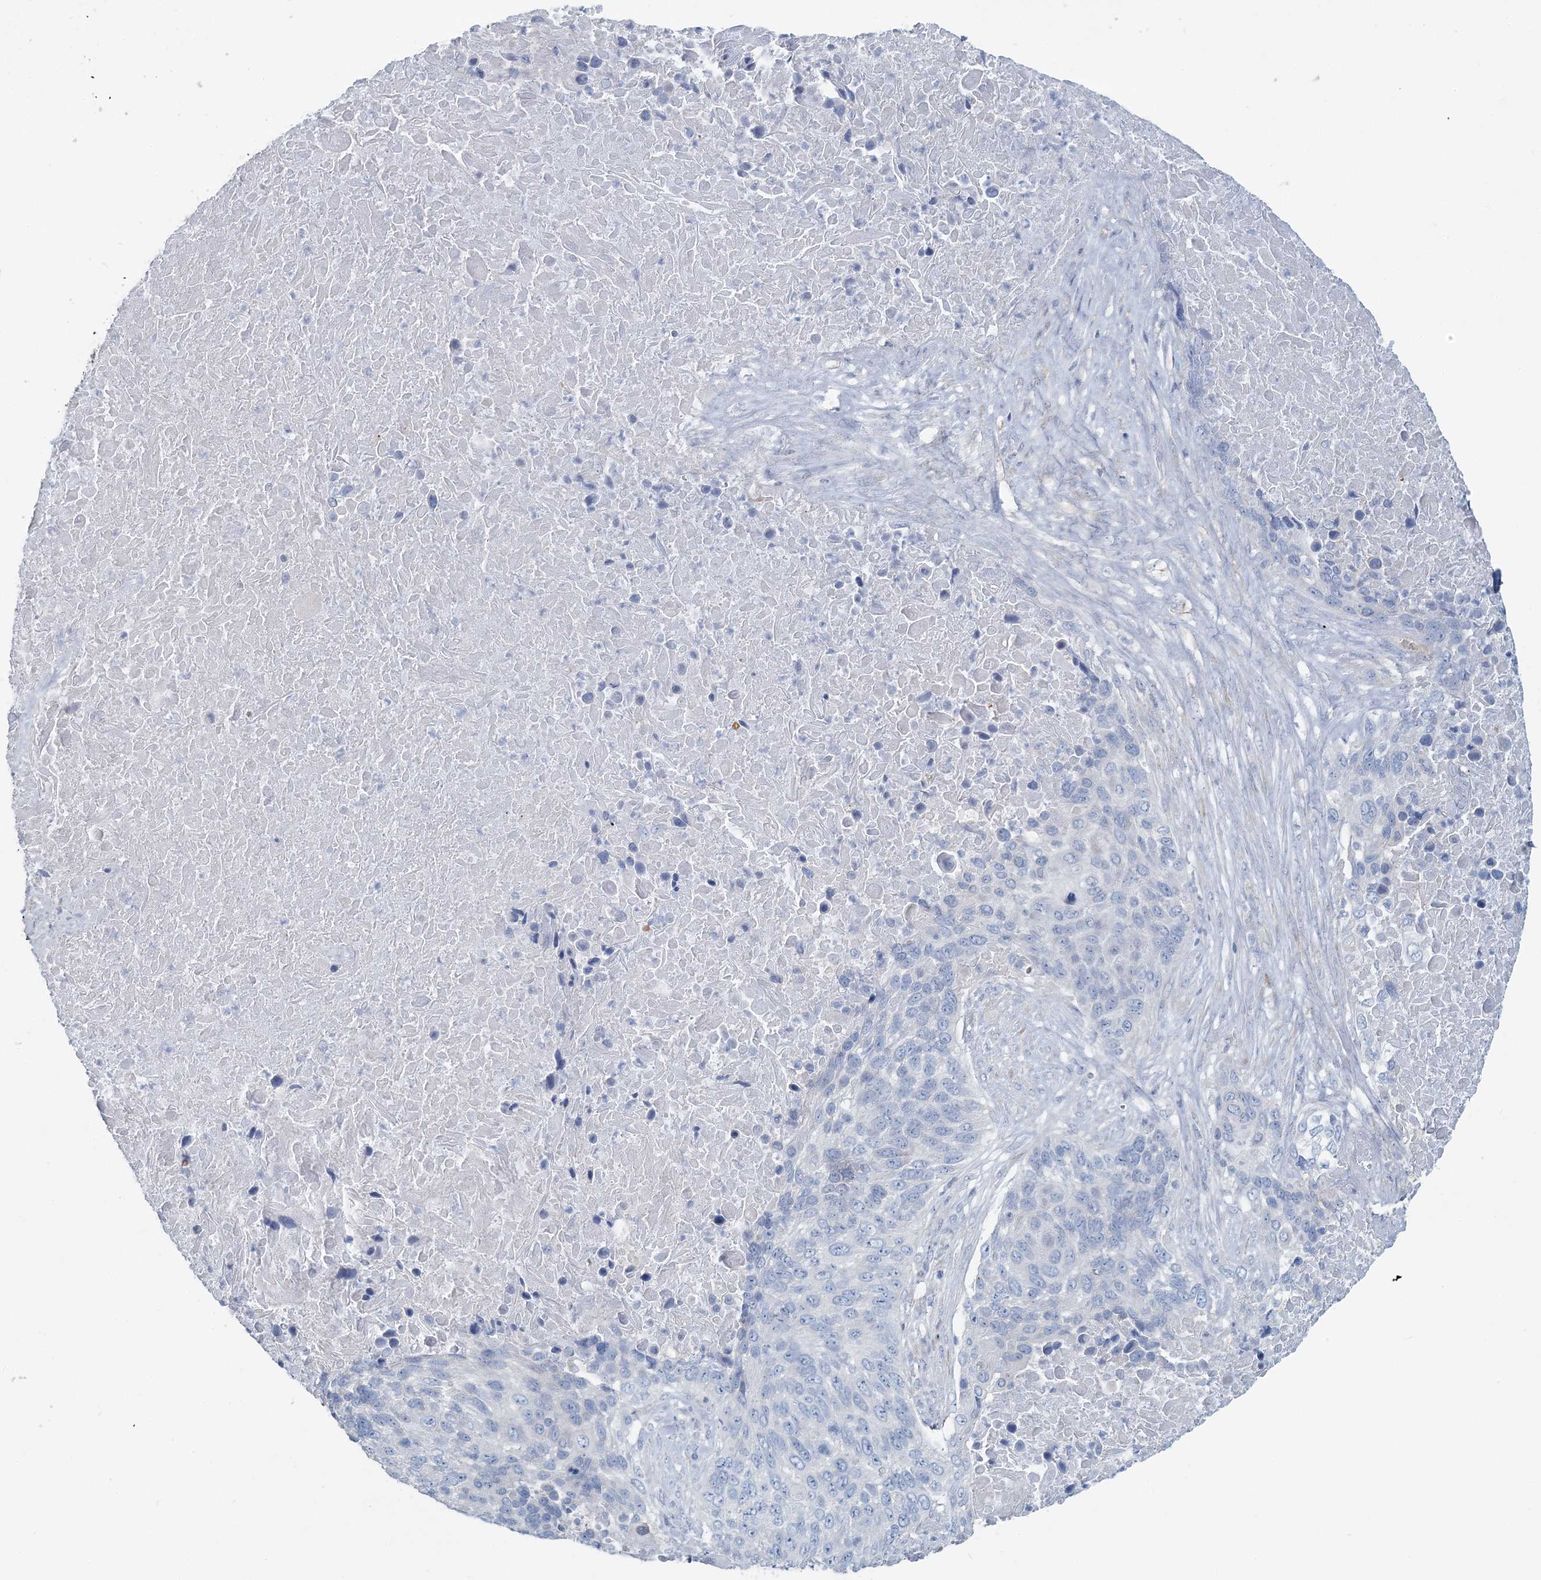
{"staining": {"intensity": "negative", "quantity": "none", "location": "none"}, "tissue": "lung cancer", "cell_type": "Tumor cells", "image_type": "cancer", "snomed": [{"axis": "morphology", "description": "Squamous cell carcinoma, NOS"}, {"axis": "topography", "description": "Lung"}], "caption": "Immunohistochemical staining of human lung squamous cell carcinoma shows no significant staining in tumor cells.", "gene": "CMBL", "patient": {"sex": "male", "age": 66}}